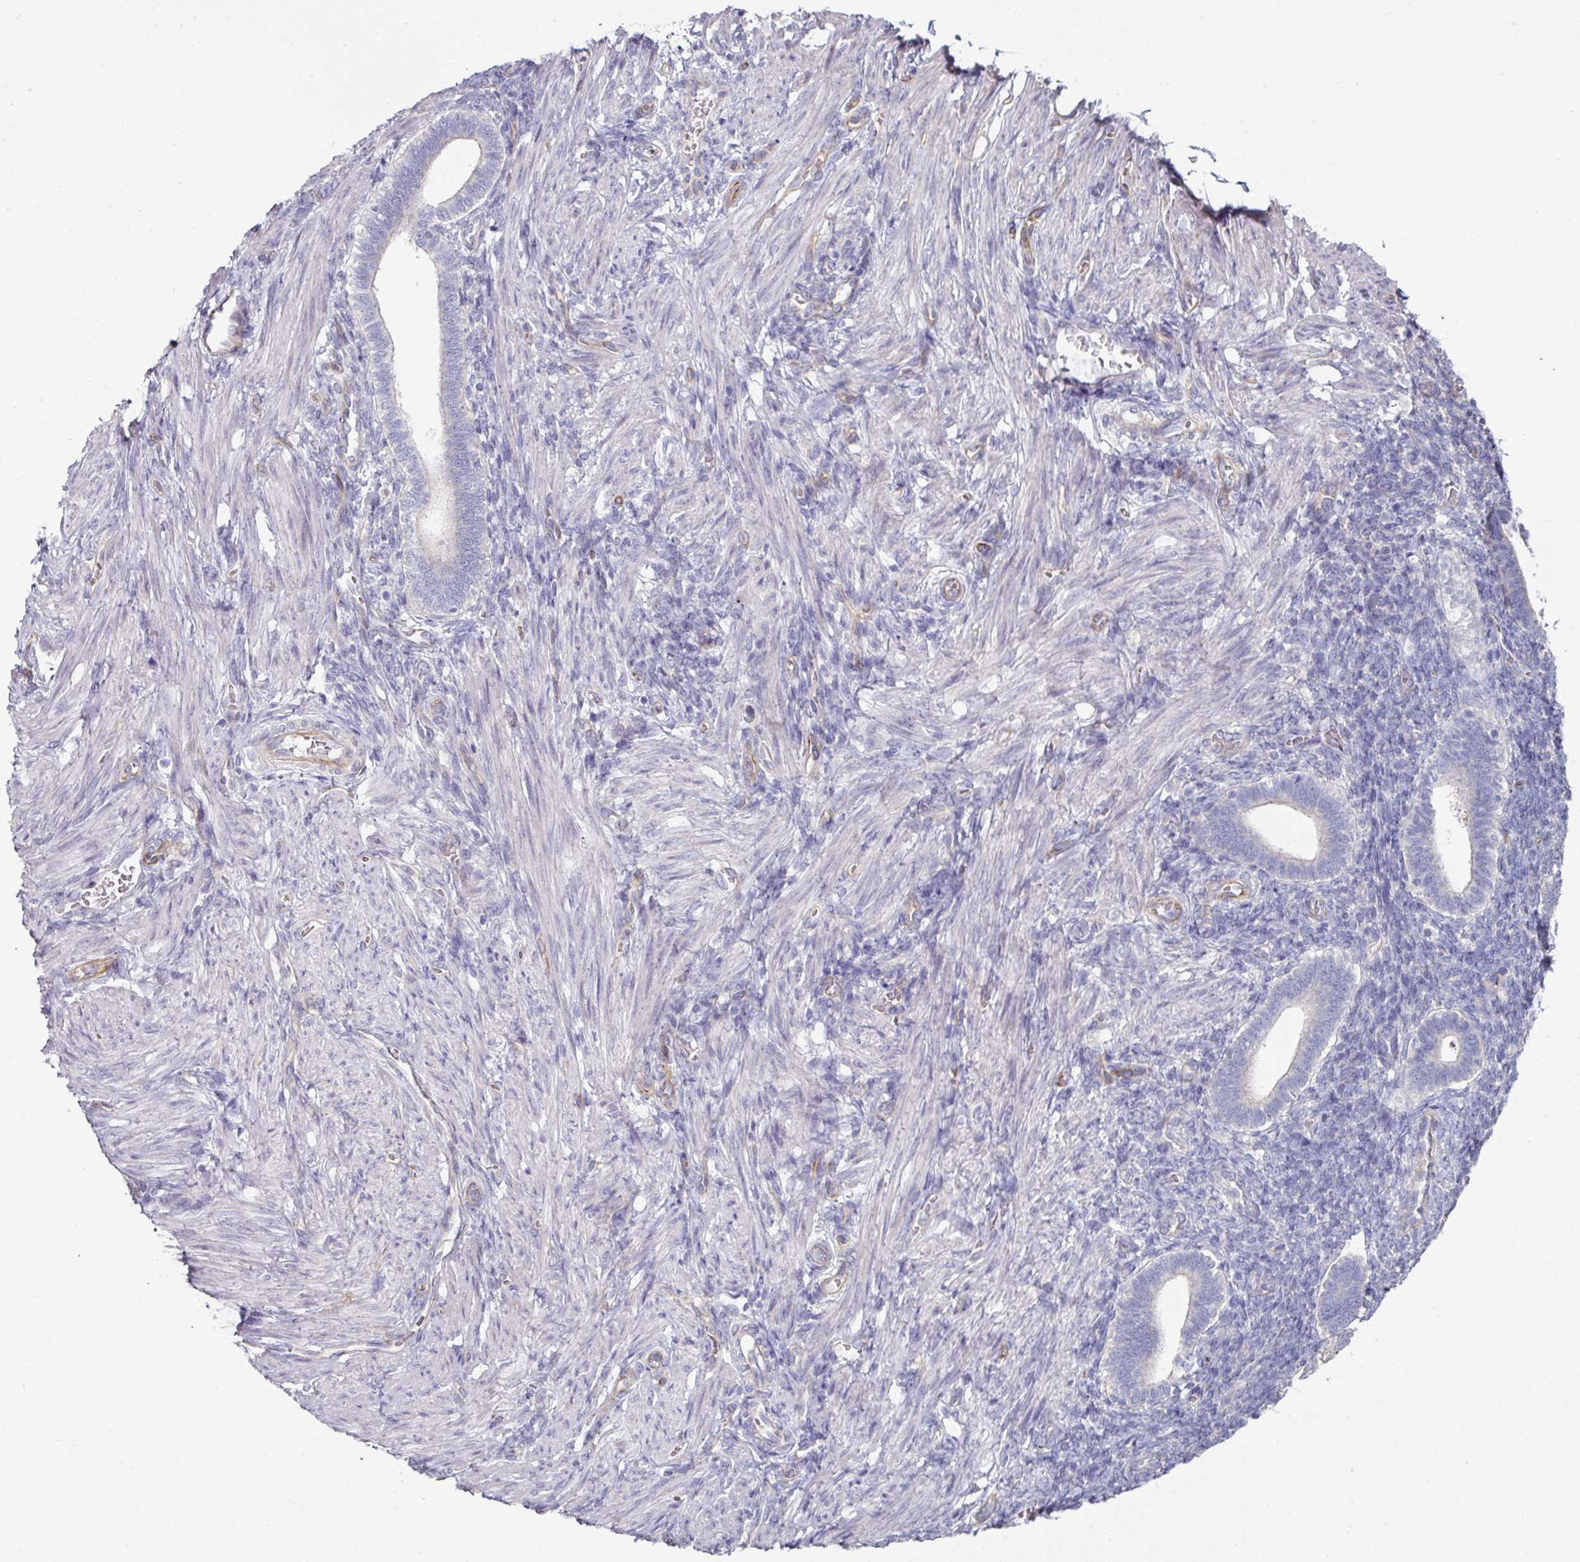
{"staining": {"intensity": "negative", "quantity": "none", "location": "none"}, "tissue": "endometrium", "cell_type": "Cells in endometrial stroma", "image_type": "normal", "snomed": [{"axis": "morphology", "description": "Normal tissue, NOS"}, {"axis": "topography", "description": "Endometrium"}], "caption": "Unremarkable endometrium was stained to show a protein in brown. There is no significant expression in cells in endometrial stroma.", "gene": "SLC17A7", "patient": {"sex": "female", "age": 34}}